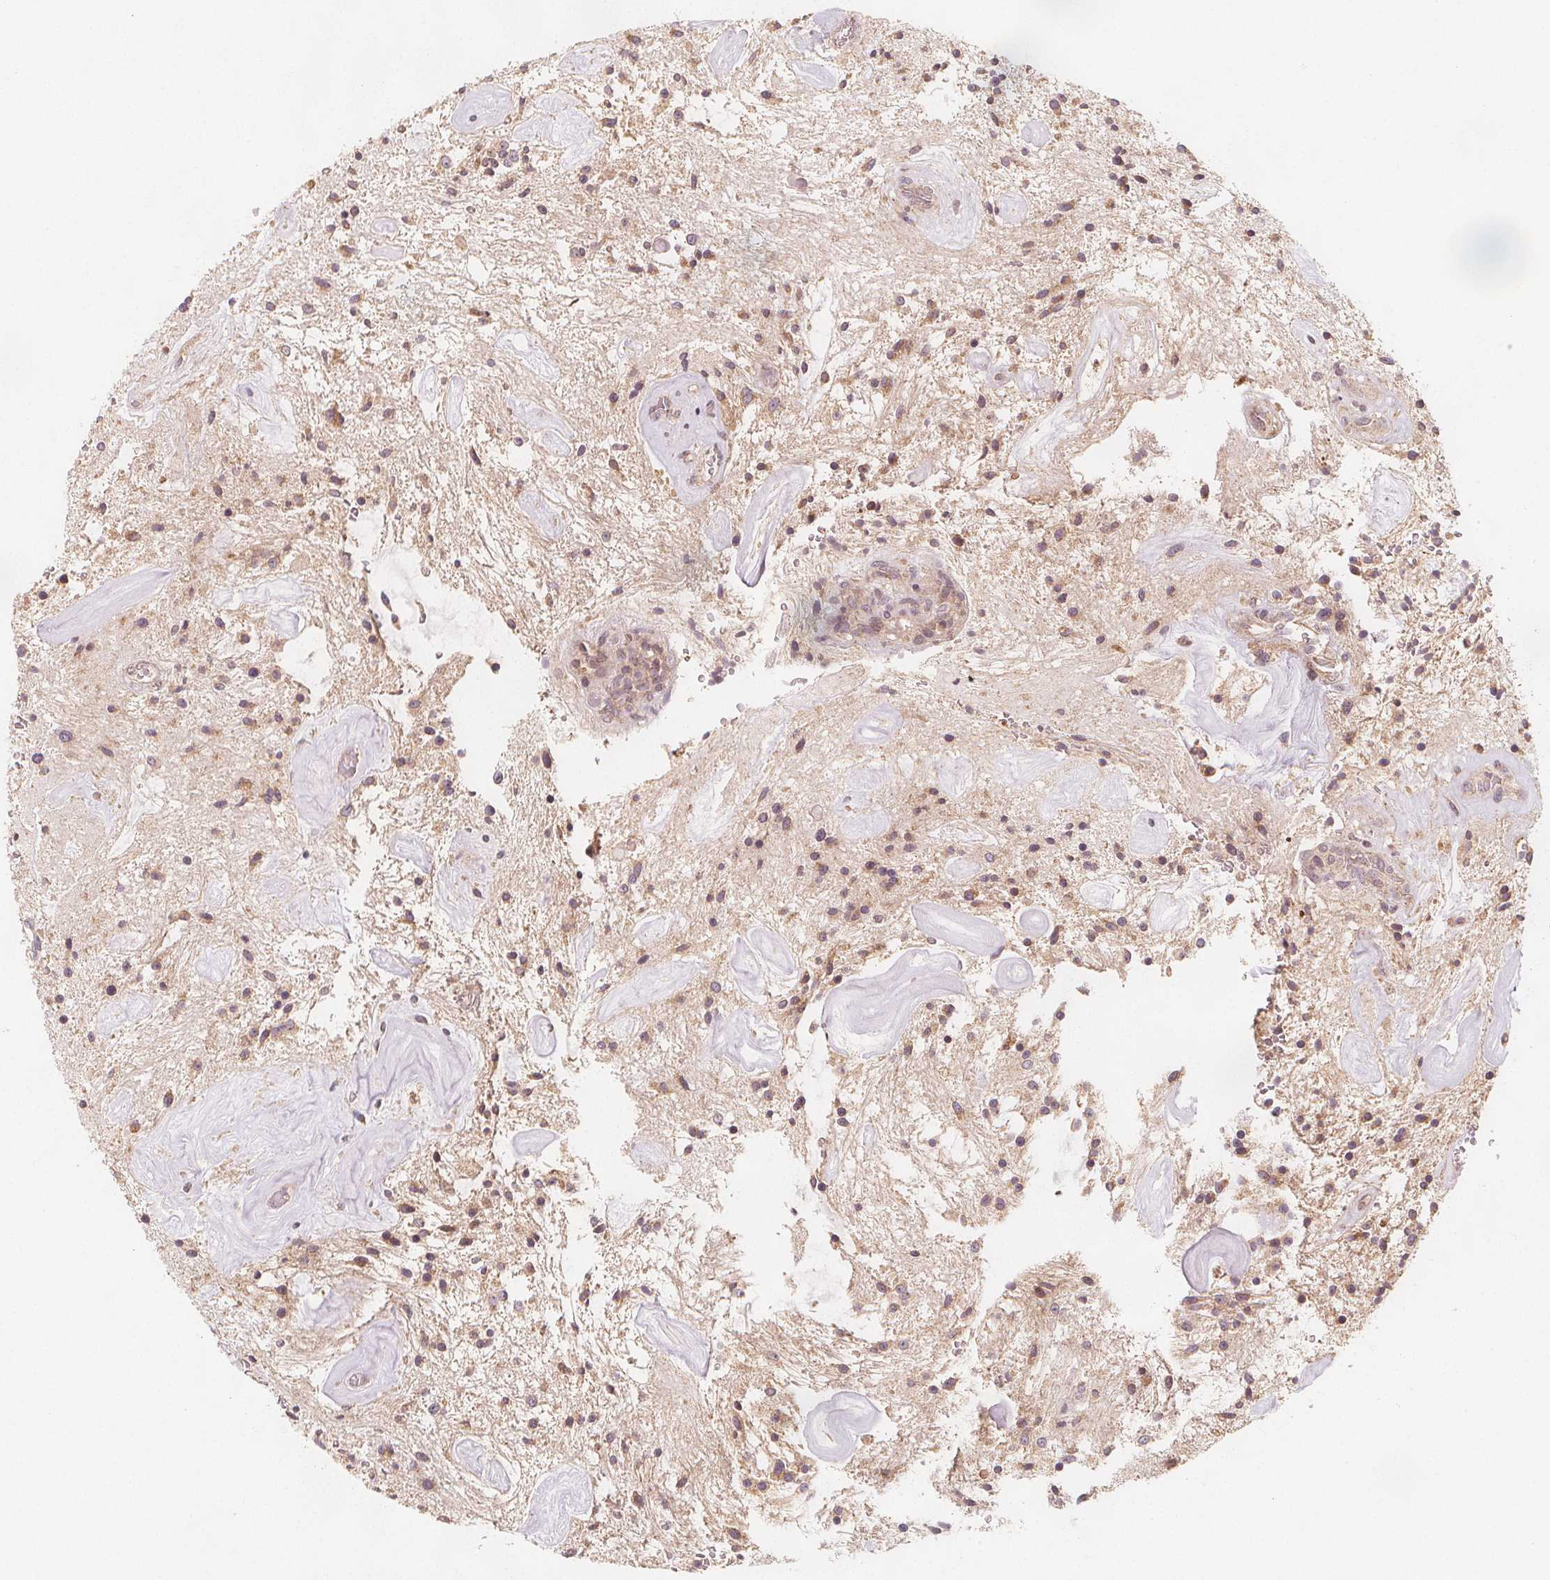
{"staining": {"intensity": "weak", "quantity": "25%-75%", "location": "cytoplasmic/membranous"}, "tissue": "glioma", "cell_type": "Tumor cells", "image_type": "cancer", "snomed": [{"axis": "morphology", "description": "Glioma, malignant, Low grade"}, {"axis": "topography", "description": "Cerebellum"}], "caption": "Immunohistochemical staining of human glioma reveals low levels of weak cytoplasmic/membranous staining in approximately 25%-75% of tumor cells.", "gene": "NCSTN", "patient": {"sex": "female", "age": 14}}